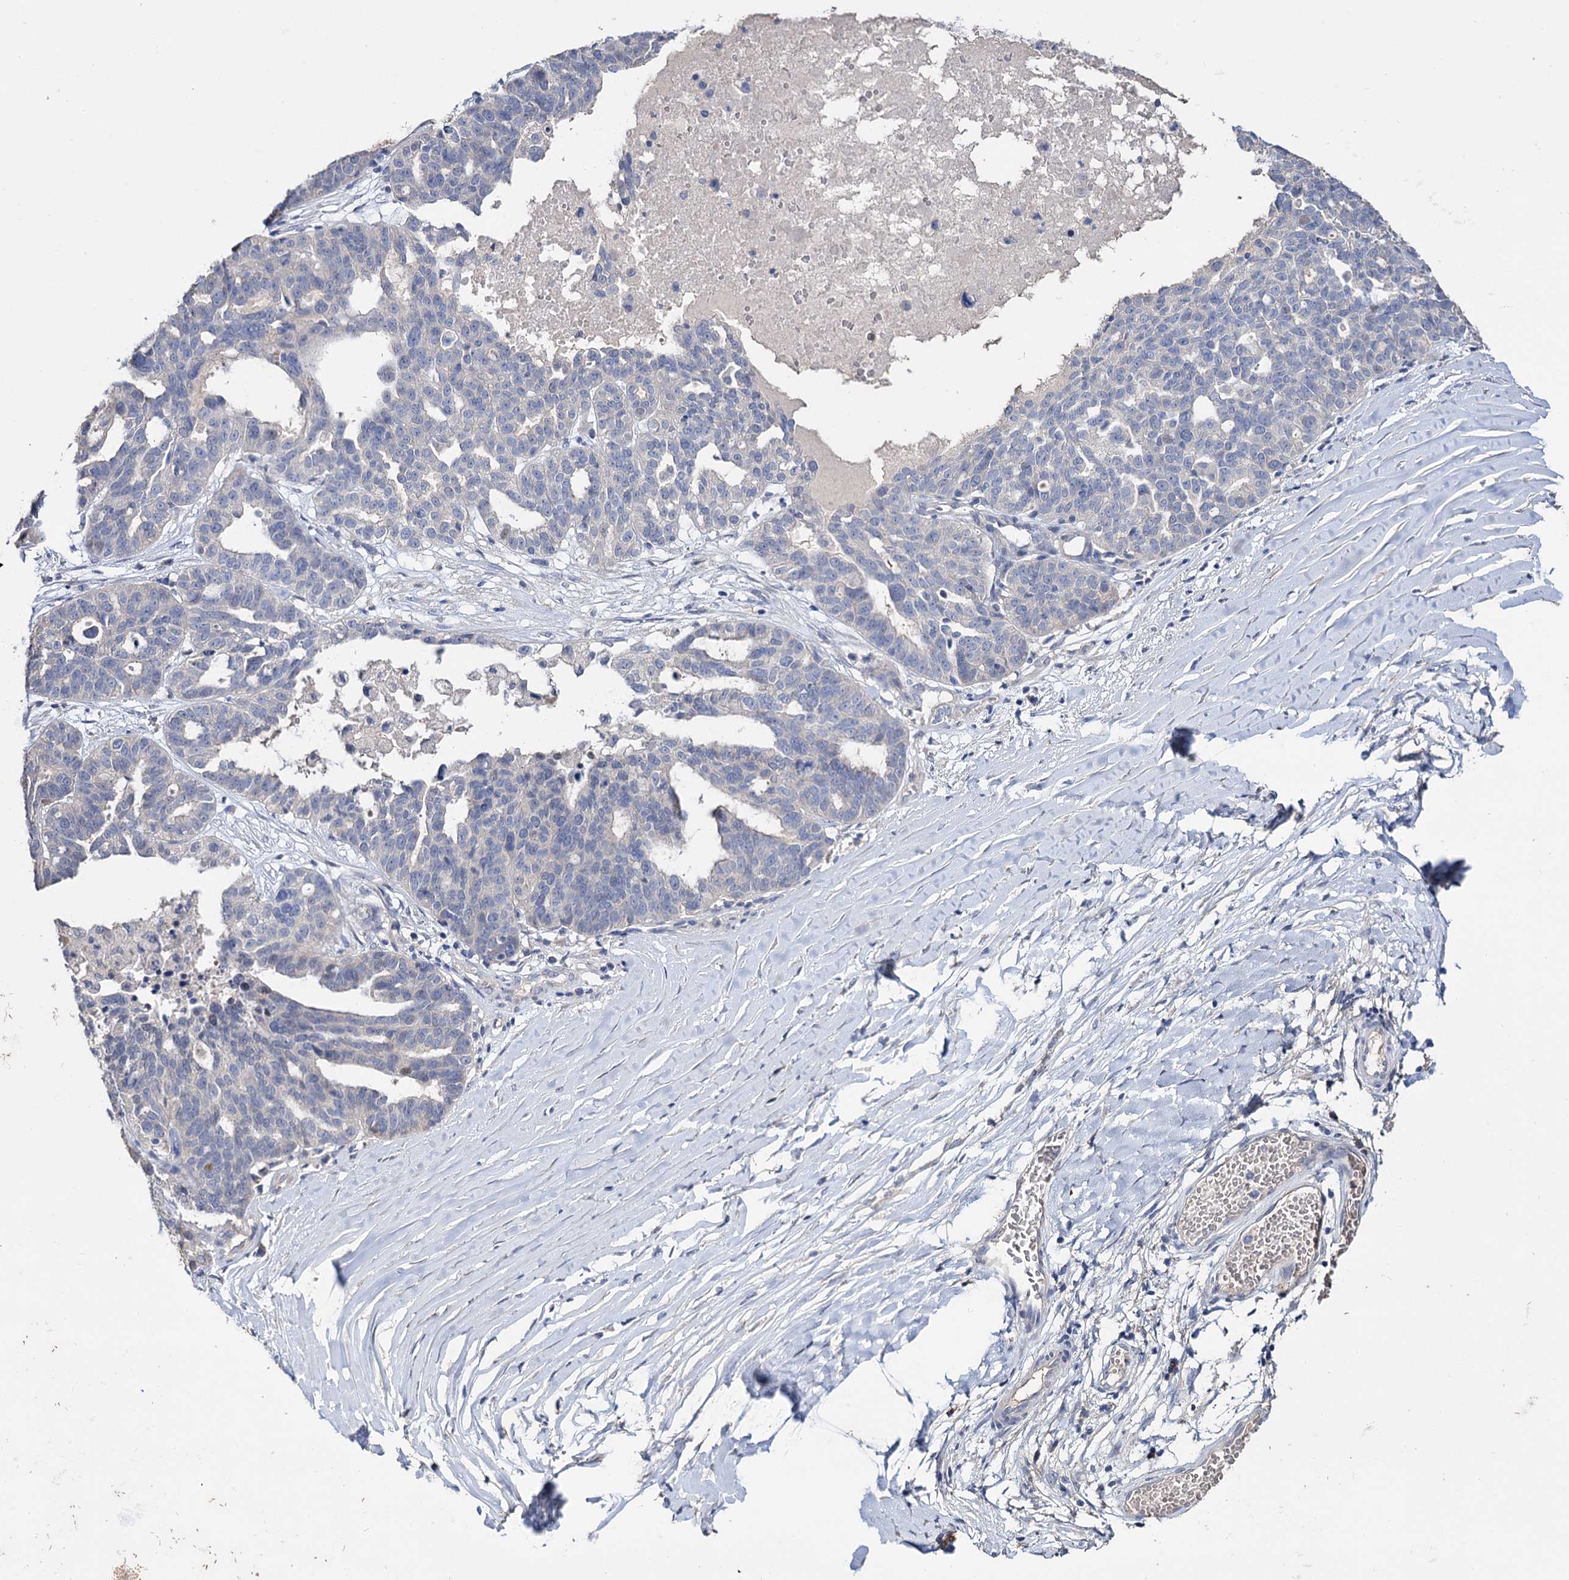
{"staining": {"intensity": "negative", "quantity": "none", "location": "none"}, "tissue": "ovarian cancer", "cell_type": "Tumor cells", "image_type": "cancer", "snomed": [{"axis": "morphology", "description": "Cystadenocarcinoma, serous, NOS"}, {"axis": "topography", "description": "Ovary"}], "caption": "Tumor cells are negative for protein expression in human ovarian serous cystadenocarcinoma. The staining was performed using DAB (3,3'-diaminobenzidine) to visualize the protein expression in brown, while the nuclei were stained in blue with hematoxylin (Magnification: 20x).", "gene": "EPB41L5", "patient": {"sex": "female", "age": 59}}